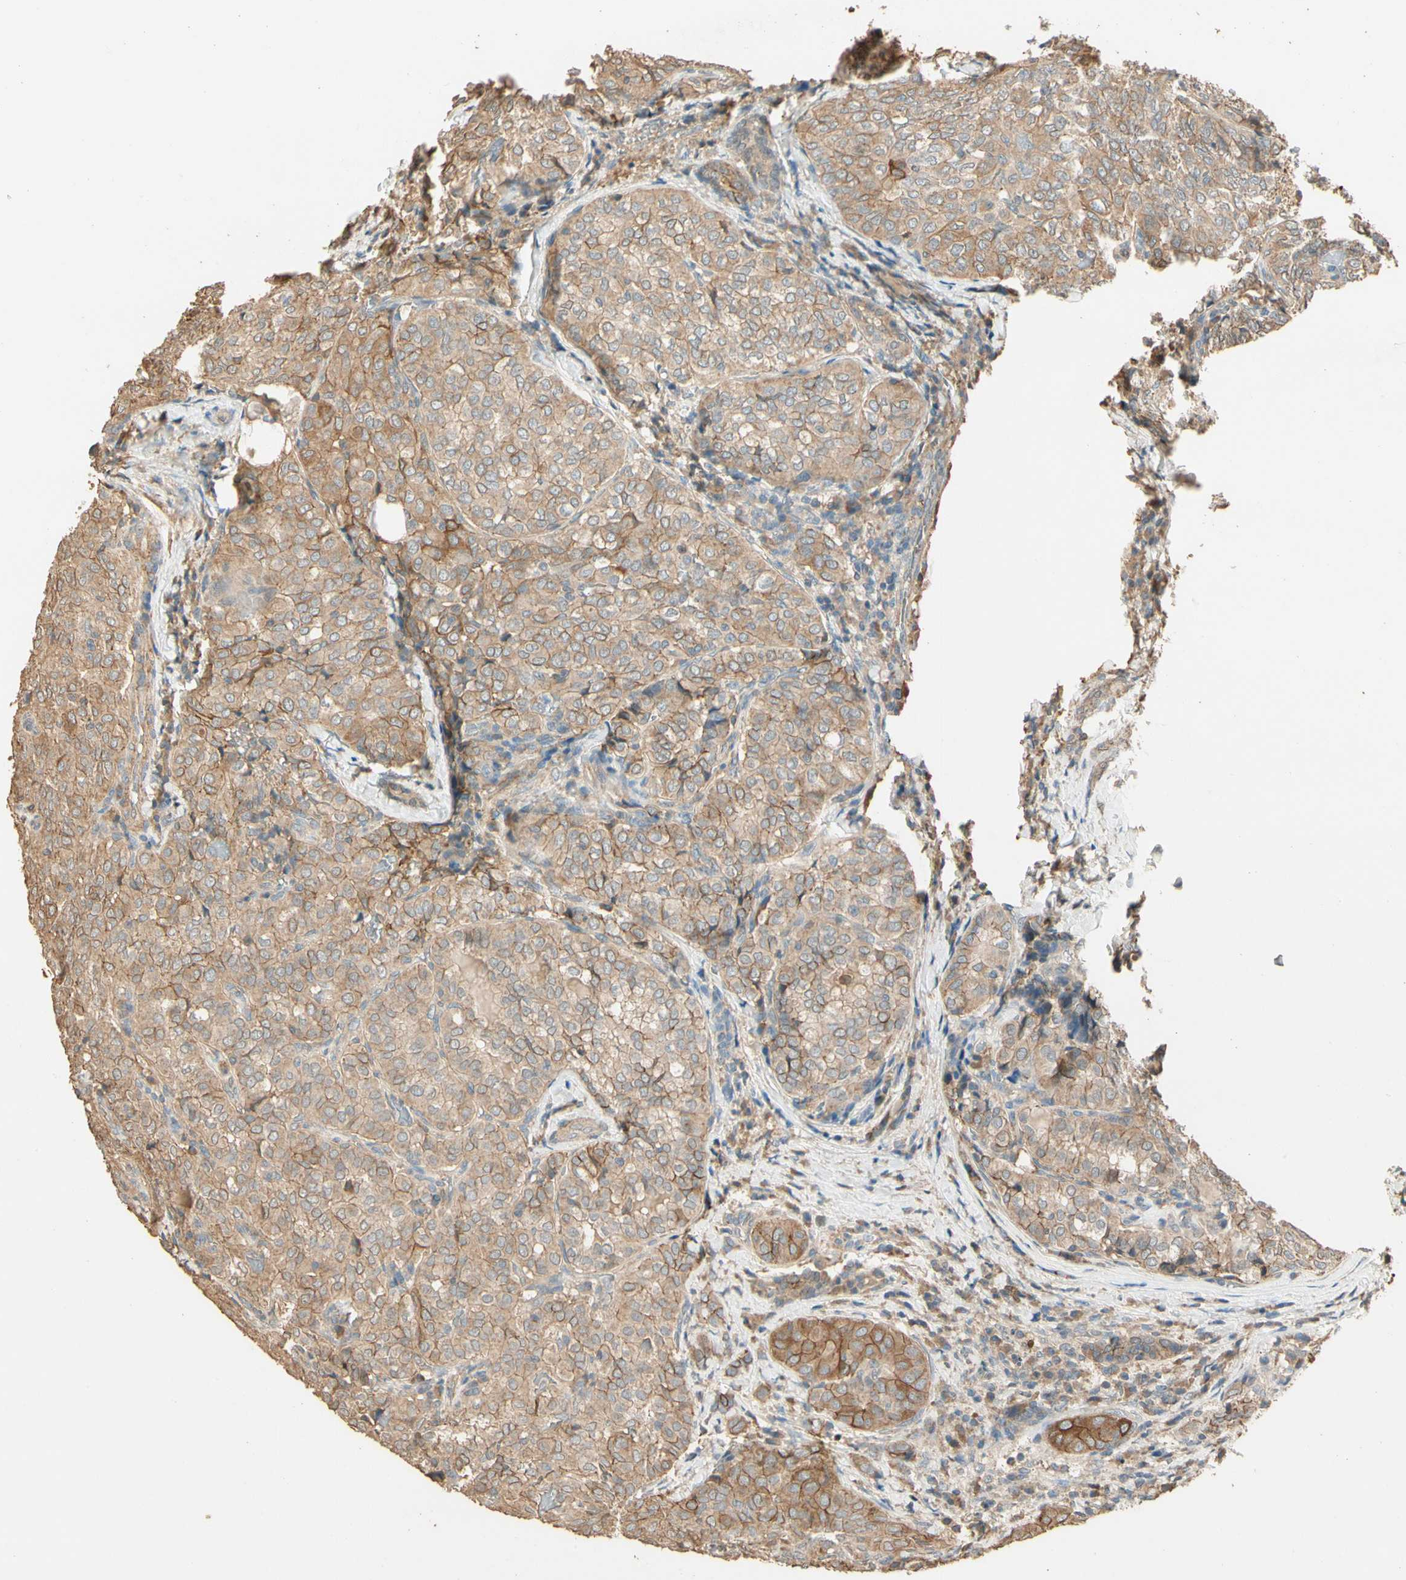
{"staining": {"intensity": "moderate", "quantity": ">75%", "location": "cytoplasmic/membranous"}, "tissue": "thyroid cancer", "cell_type": "Tumor cells", "image_type": "cancer", "snomed": [{"axis": "morphology", "description": "Normal tissue, NOS"}, {"axis": "morphology", "description": "Papillary adenocarcinoma, NOS"}, {"axis": "topography", "description": "Thyroid gland"}], "caption": "Immunohistochemistry (IHC) staining of papillary adenocarcinoma (thyroid), which reveals medium levels of moderate cytoplasmic/membranous expression in about >75% of tumor cells indicating moderate cytoplasmic/membranous protein expression. The staining was performed using DAB (3,3'-diaminobenzidine) (brown) for protein detection and nuclei were counterstained in hematoxylin (blue).", "gene": "CDH6", "patient": {"sex": "female", "age": 30}}